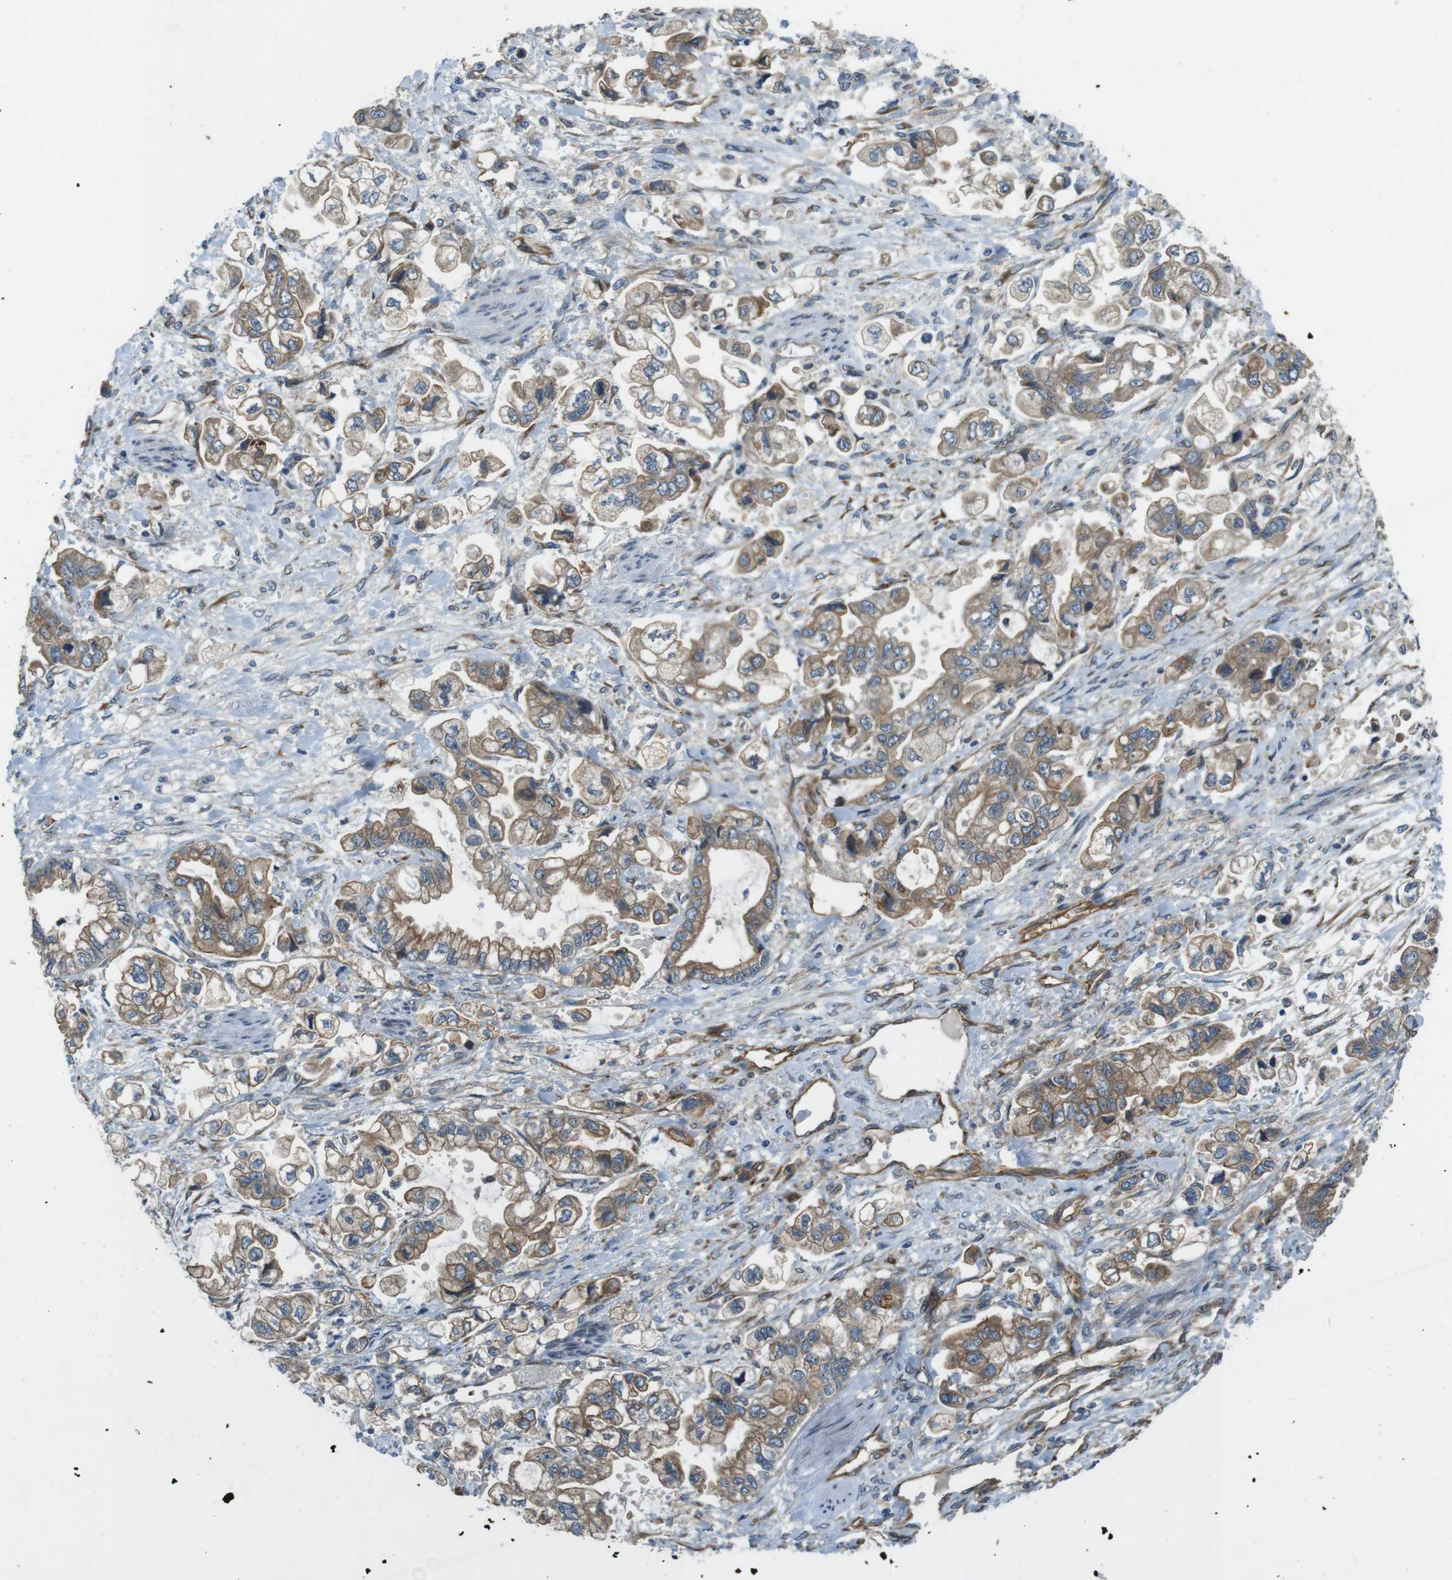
{"staining": {"intensity": "moderate", "quantity": ">75%", "location": "cytoplasmic/membranous"}, "tissue": "stomach cancer", "cell_type": "Tumor cells", "image_type": "cancer", "snomed": [{"axis": "morphology", "description": "Normal tissue, NOS"}, {"axis": "morphology", "description": "Adenocarcinoma, NOS"}, {"axis": "topography", "description": "Stomach"}], "caption": "A medium amount of moderate cytoplasmic/membranous expression is present in about >75% of tumor cells in stomach adenocarcinoma tissue.", "gene": "PALD1", "patient": {"sex": "male", "age": 62}}